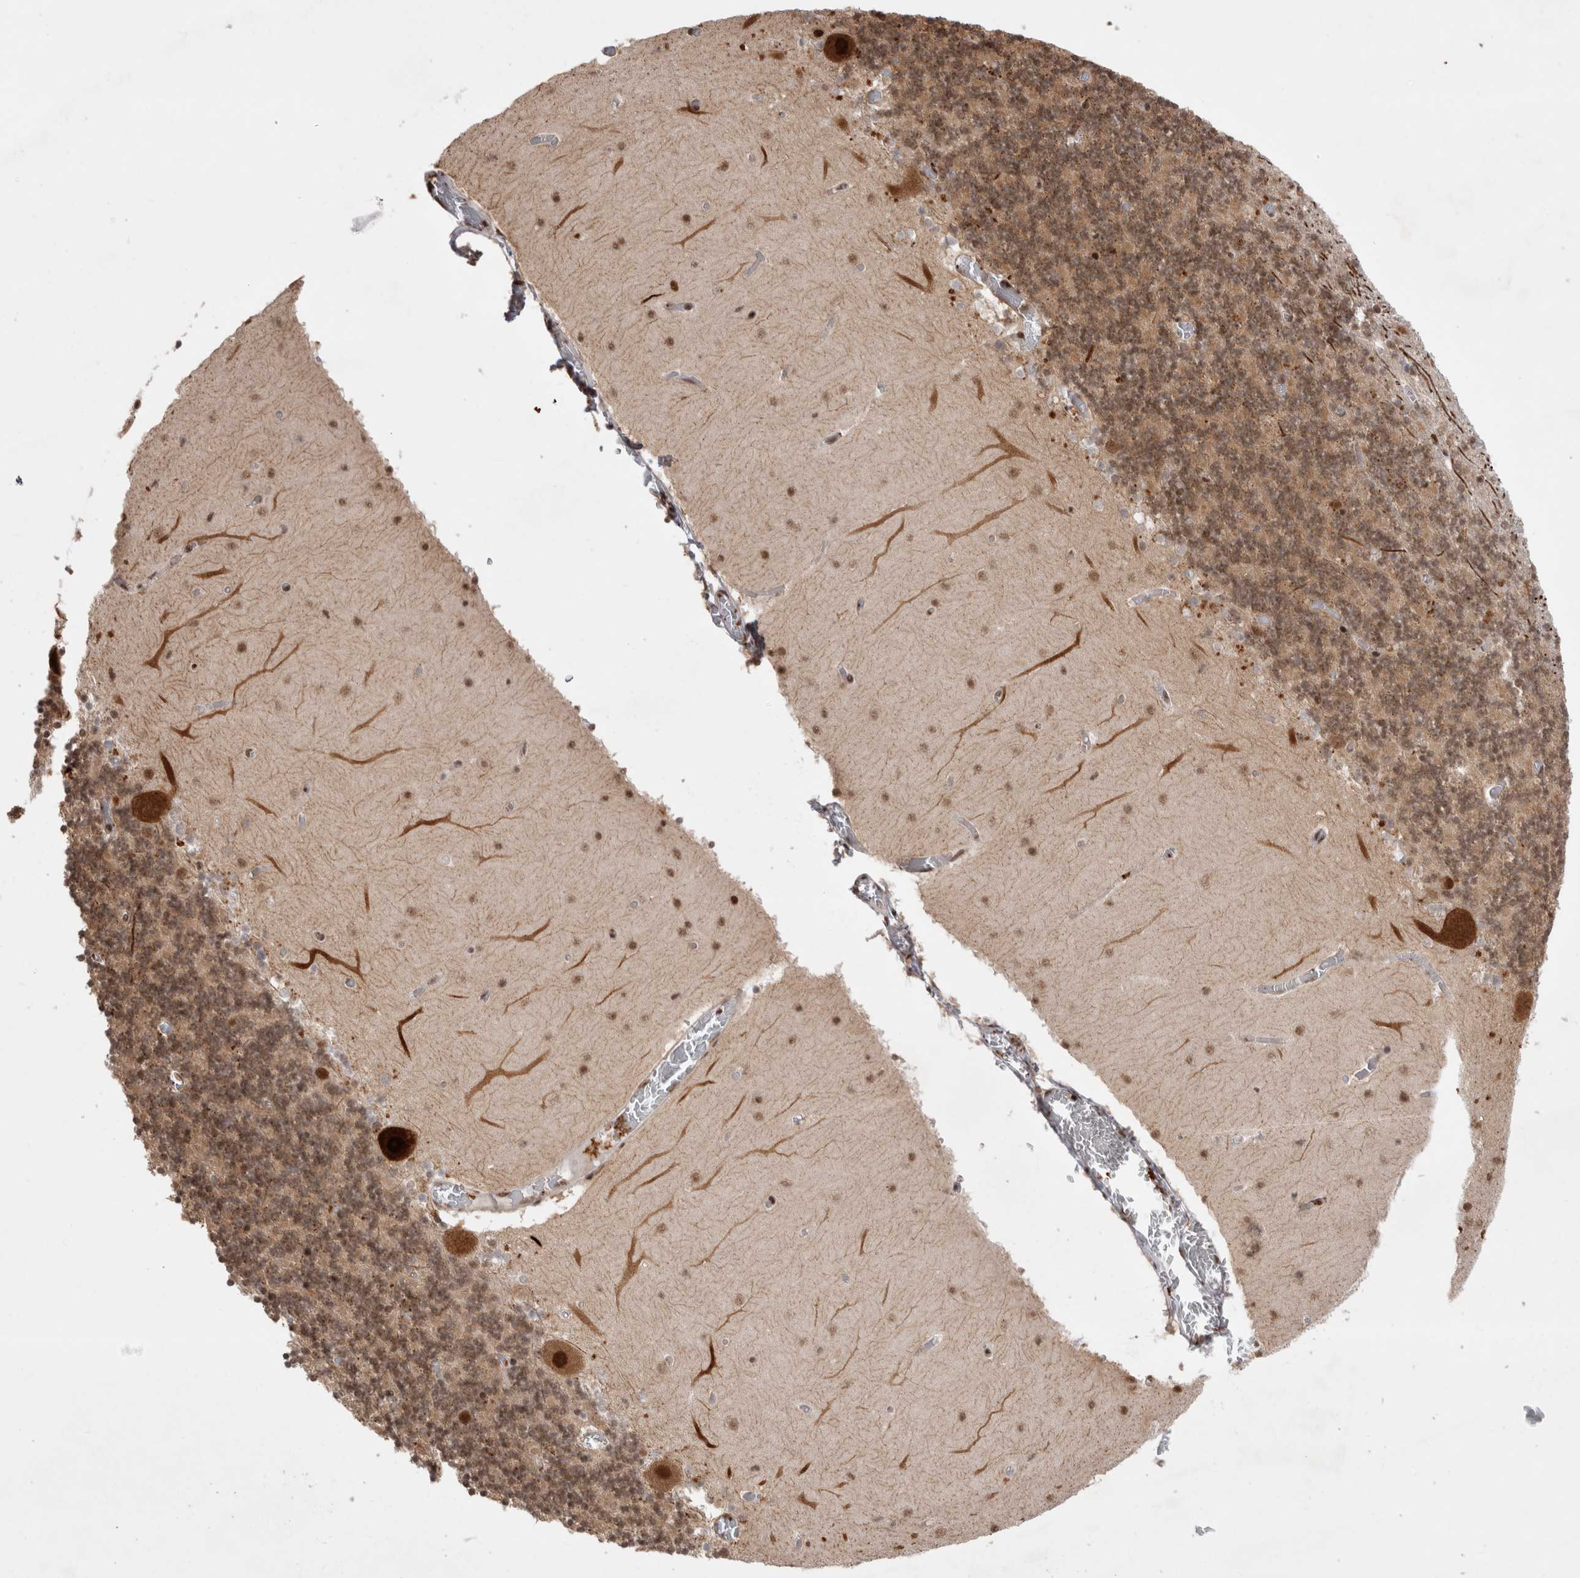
{"staining": {"intensity": "moderate", "quantity": ">75%", "location": "nuclear"}, "tissue": "cerebellum", "cell_type": "Cells in granular layer", "image_type": "normal", "snomed": [{"axis": "morphology", "description": "Normal tissue, NOS"}, {"axis": "topography", "description": "Cerebellum"}], "caption": "Immunohistochemical staining of normal human cerebellum exhibits moderate nuclear protein expression in about >75% of cells in granular layer.", "gene": "EYA2", "patient": {"sex": "female", "age": 28}}